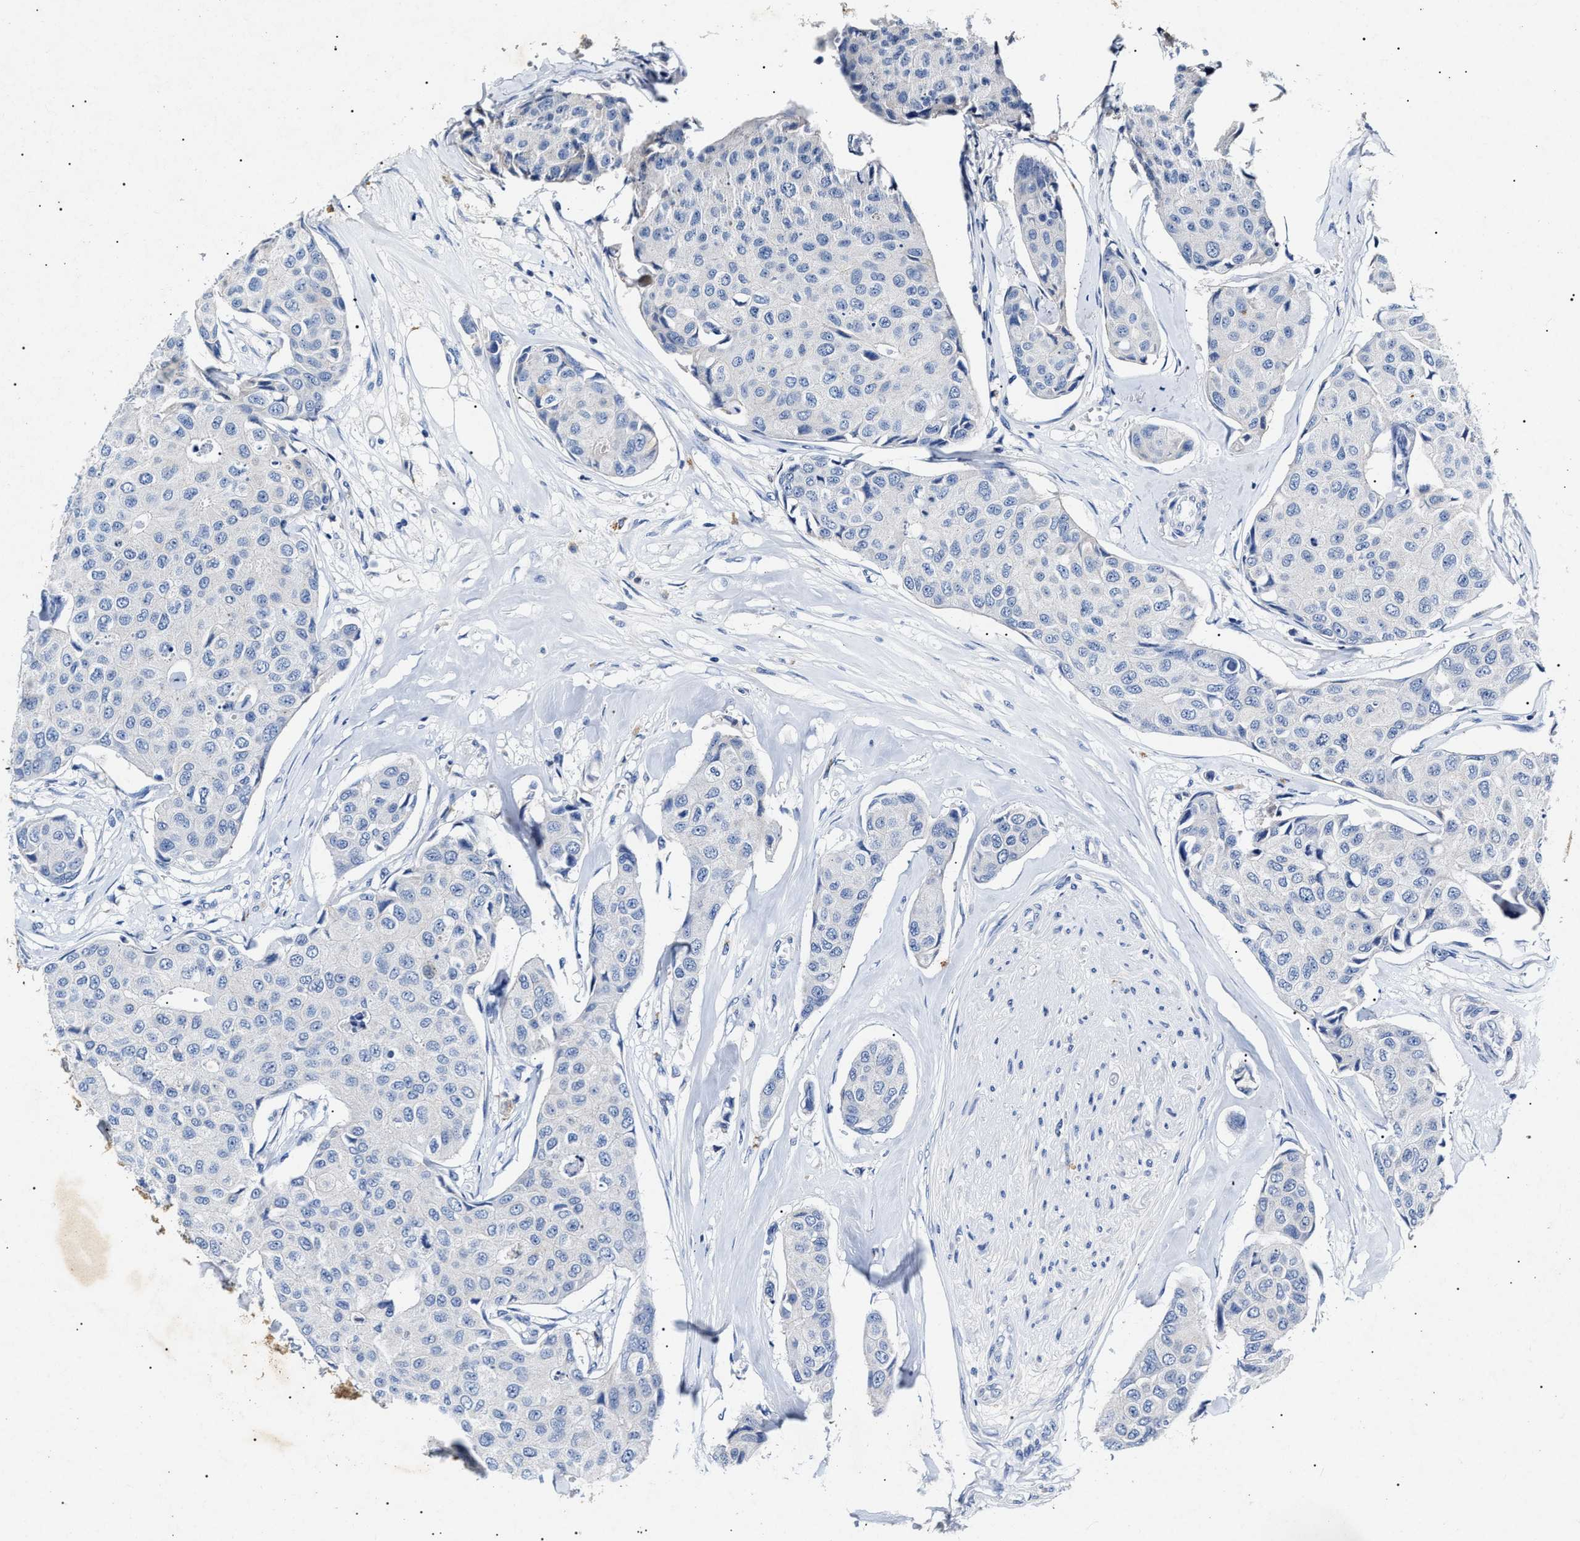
{"staining": {"intensity": "negative", "quantity": "none", "location": "none"}, "tissue": "breast cancer", "cell_type": "Tumor cells", "image_type": "cancer", "snomed": [{"axis": "morphology", "description": "Duct carcinoma"}, {"axis": "topography", "description": "Breast"}], "caption": "The immunohistochemistry (IHC) photomicrograph has no significant staining in tumor cells of breast cancer tissue.", "gene": "LRRC8E", "patient": {"sex": "female", "age": 80}}